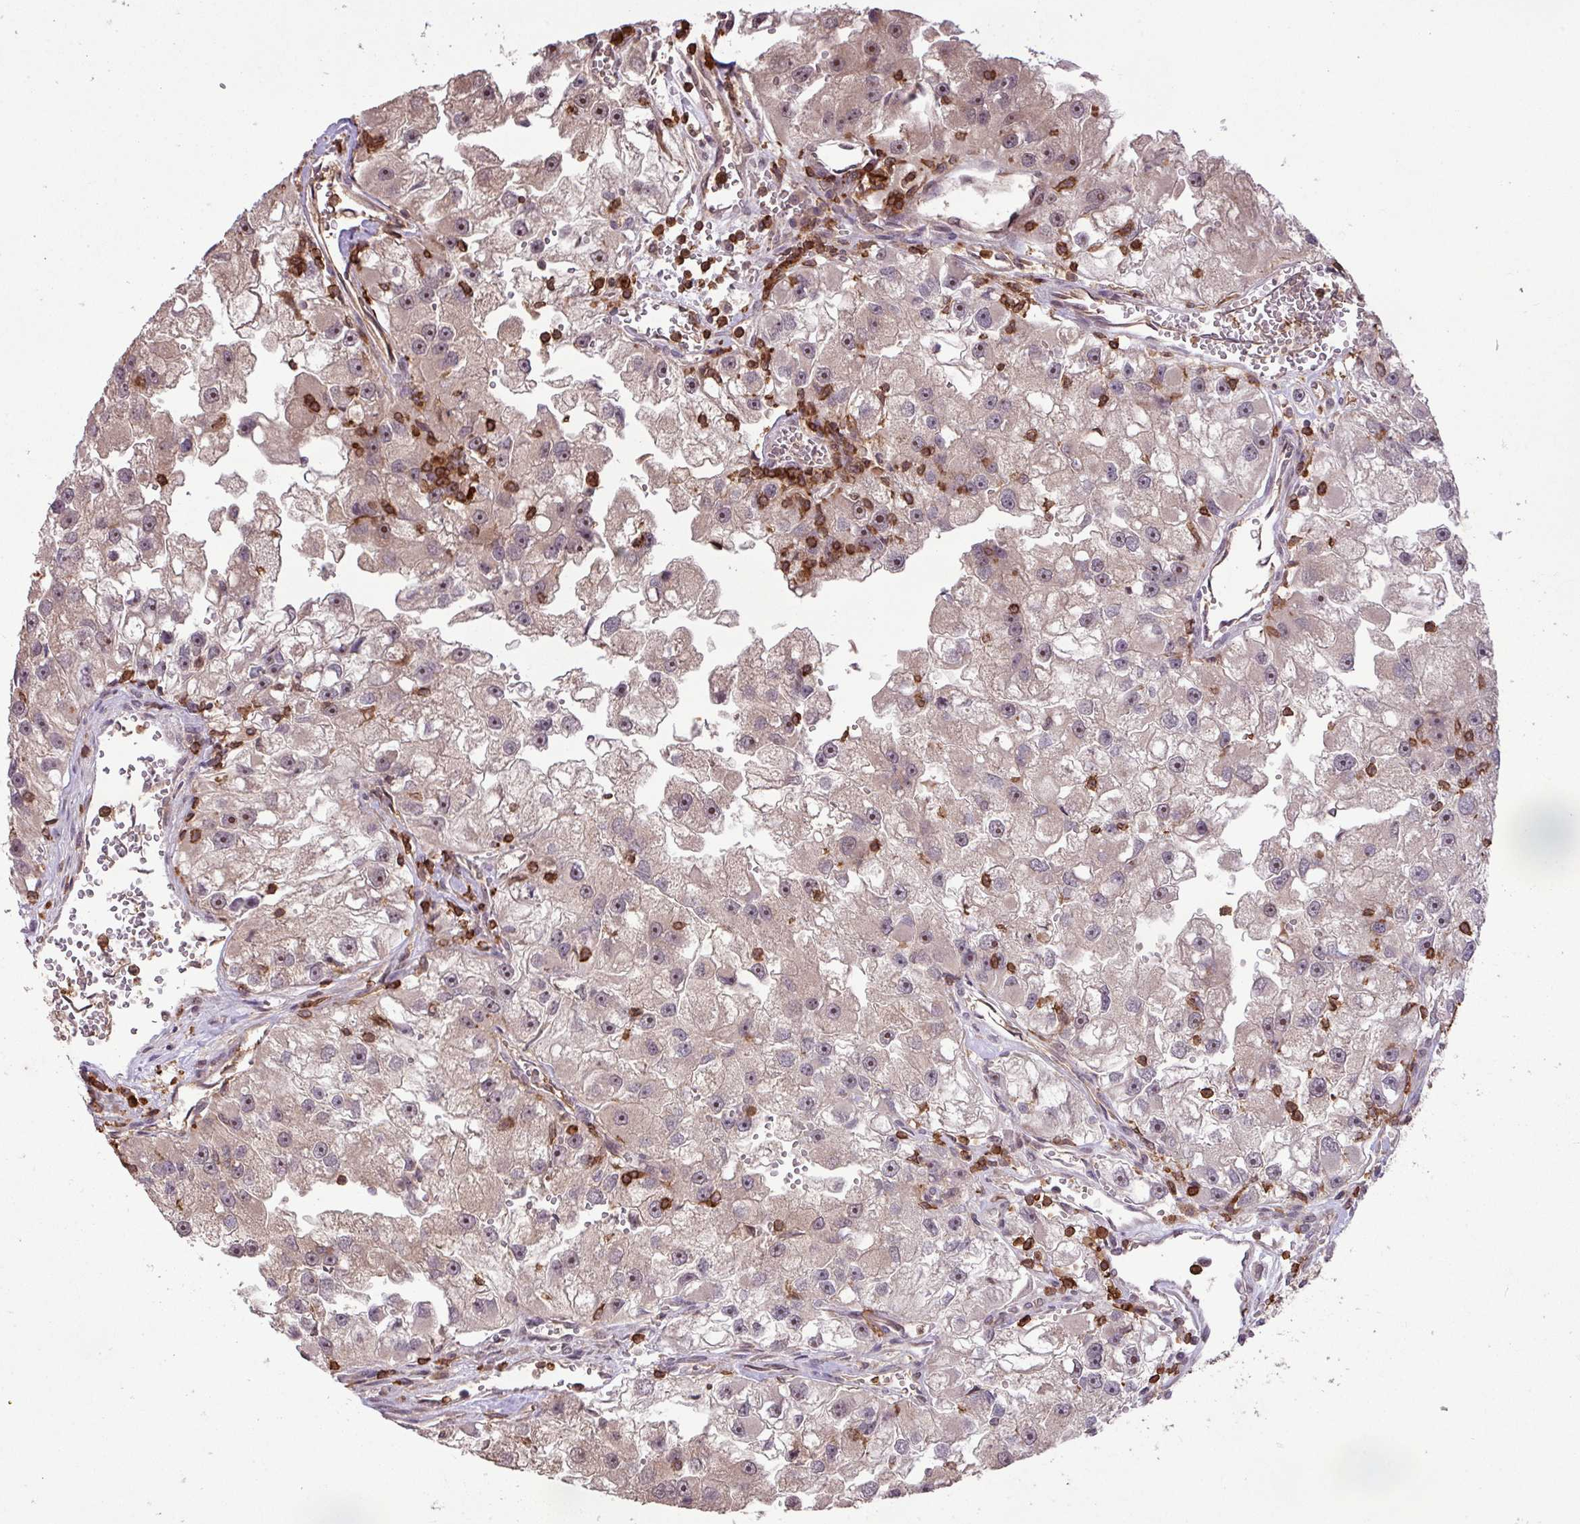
{"staining": {"intensity": "weak", "quantity": ">75%", "location": "cytoplasmic/membranous,nuclear"}, "tissue": "renal cancer", "cell_type": "Tumor cells", "image_type": "cancer", "snomed": [{"axis": "morphology", "description": "Adenocarcinoma, NOS"}, {"axis": "topography", "description": "Kidney"}], "caption": "An image of renal adenocarcinoma stained for a protein shows weak cytoplasmic/membranous and nuclear brown staining in tumor cells. The protein is stained brown, and the nuclei are stained in blue (DAB IHC with brightfield microscopy, high magnification).", "gene": "GON7", "patient": {"sex": "male", "age": 63}}